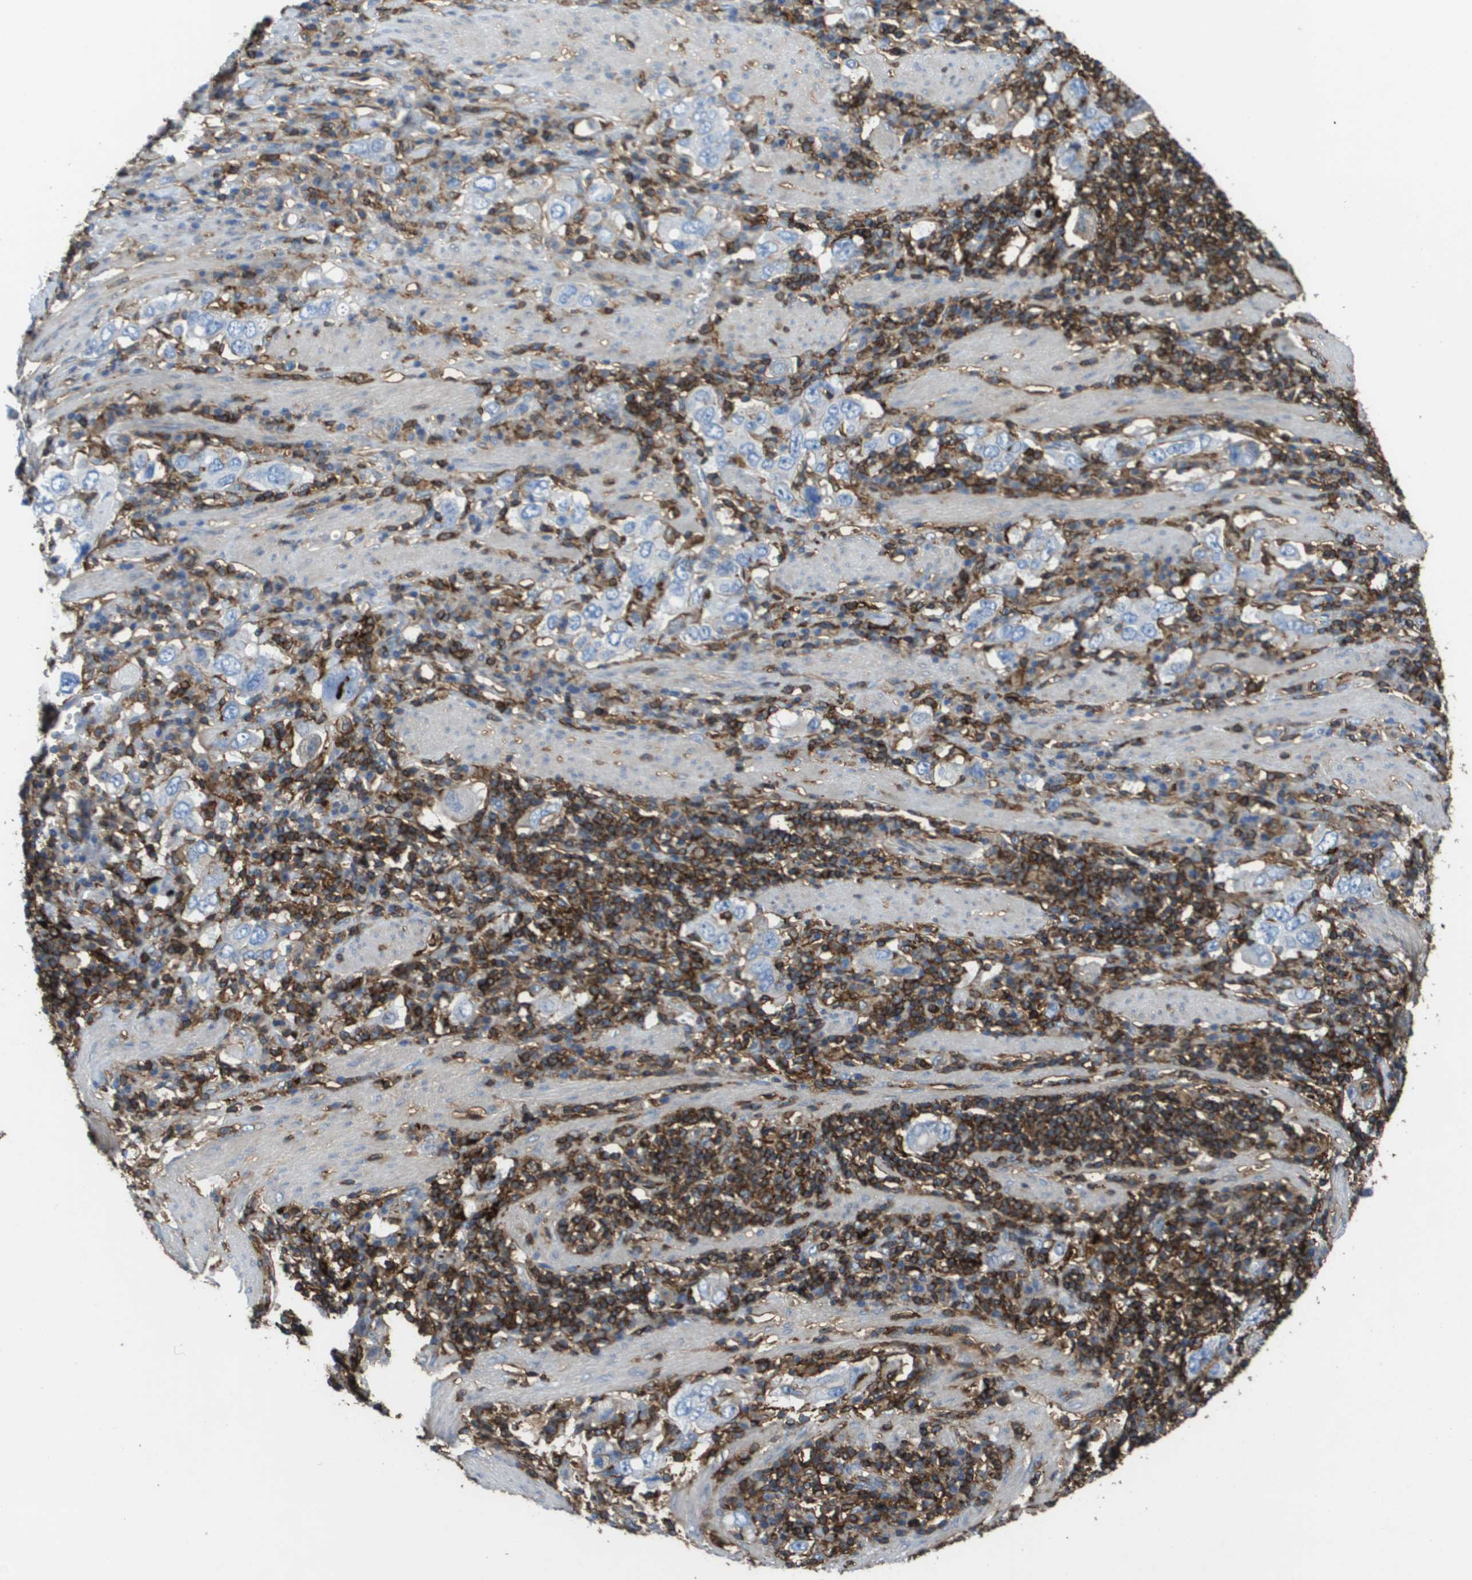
{"staining": {"intensity": "negative", "quantity": "none", "location": "none"}, "tissue": "stomach cancer", "cell_type": "Tumor cells", "image_type": "cancer", "snomed": [{"axis": "morphology", "description": "Adenocarcinoma, NOS"}, {"axis": "topography", "description": "Stomach, upper"}], "caption": "Immunohistochemistry of stomach adenocarcinoma reveals no positivity in tumor cells.", "gene": "PASK", "patient": {"sex": "male", "age": 62}}